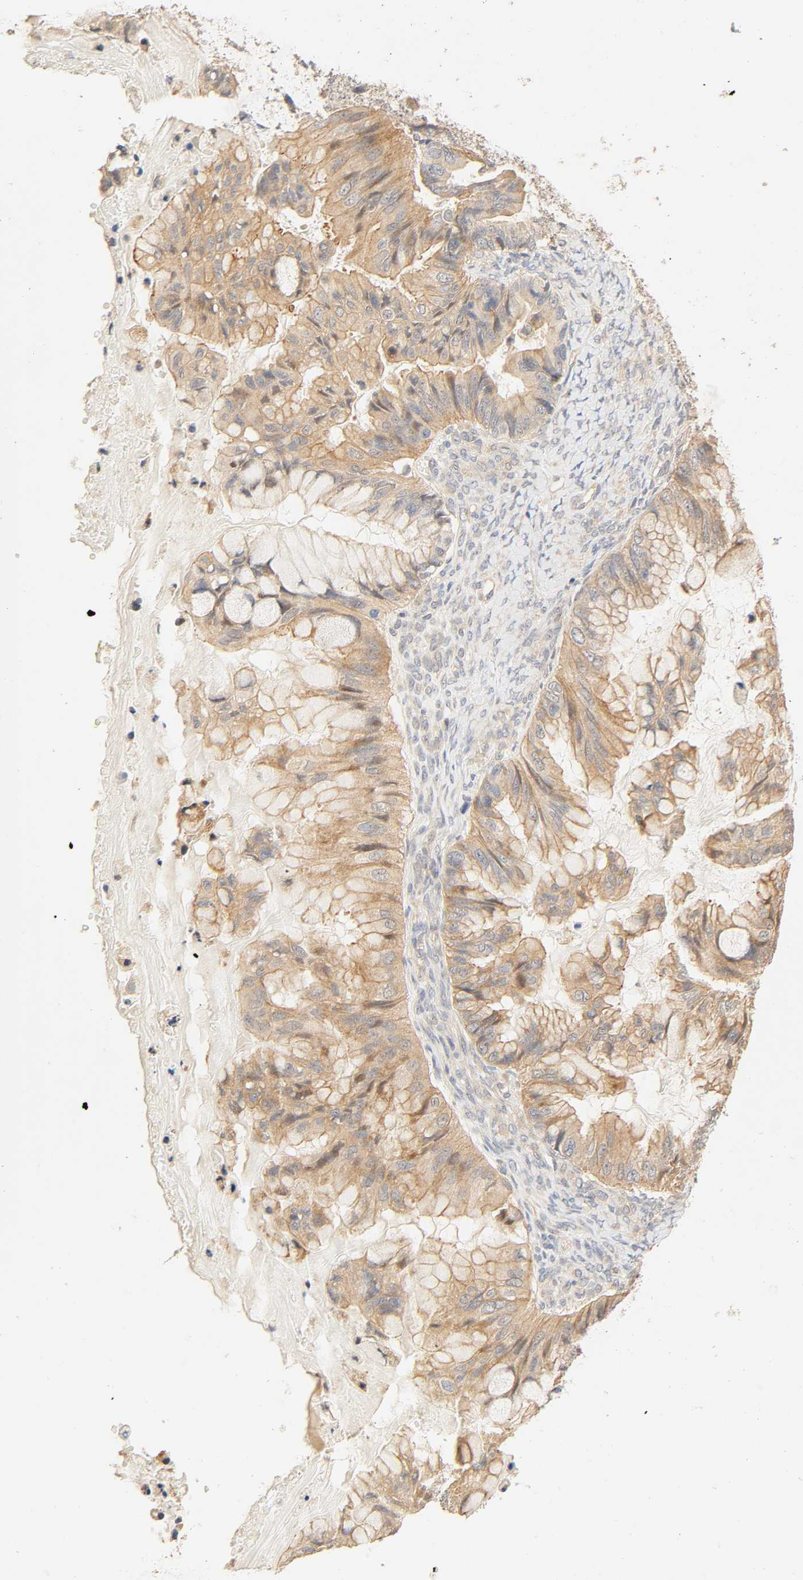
{"staining": {"intensity": "moderate", "quantity": ">75%", "location": "cytoplasmic/membranous"}, "tissue": "ovarian cancer", "cell_type": "Tumor cells", "image_type": "cancer", "snomed": [{"axis": "morphology", "description": "Cystadenocarcinoma, mucinous, NOS"}, {"axis": "topography", "description": "Ovary"}], "caption": "A high-resolution photomicrograph shows immunohistochemistry (IHC) staining of mucinous cystadenocarcinoma (ovarian), which demonstrates moderate cytoplasmic/membranous positivity in approximately >75% of tumor cells.", "gene": "CACNA1G", "patient": {"sex": "female", "age": 36}}